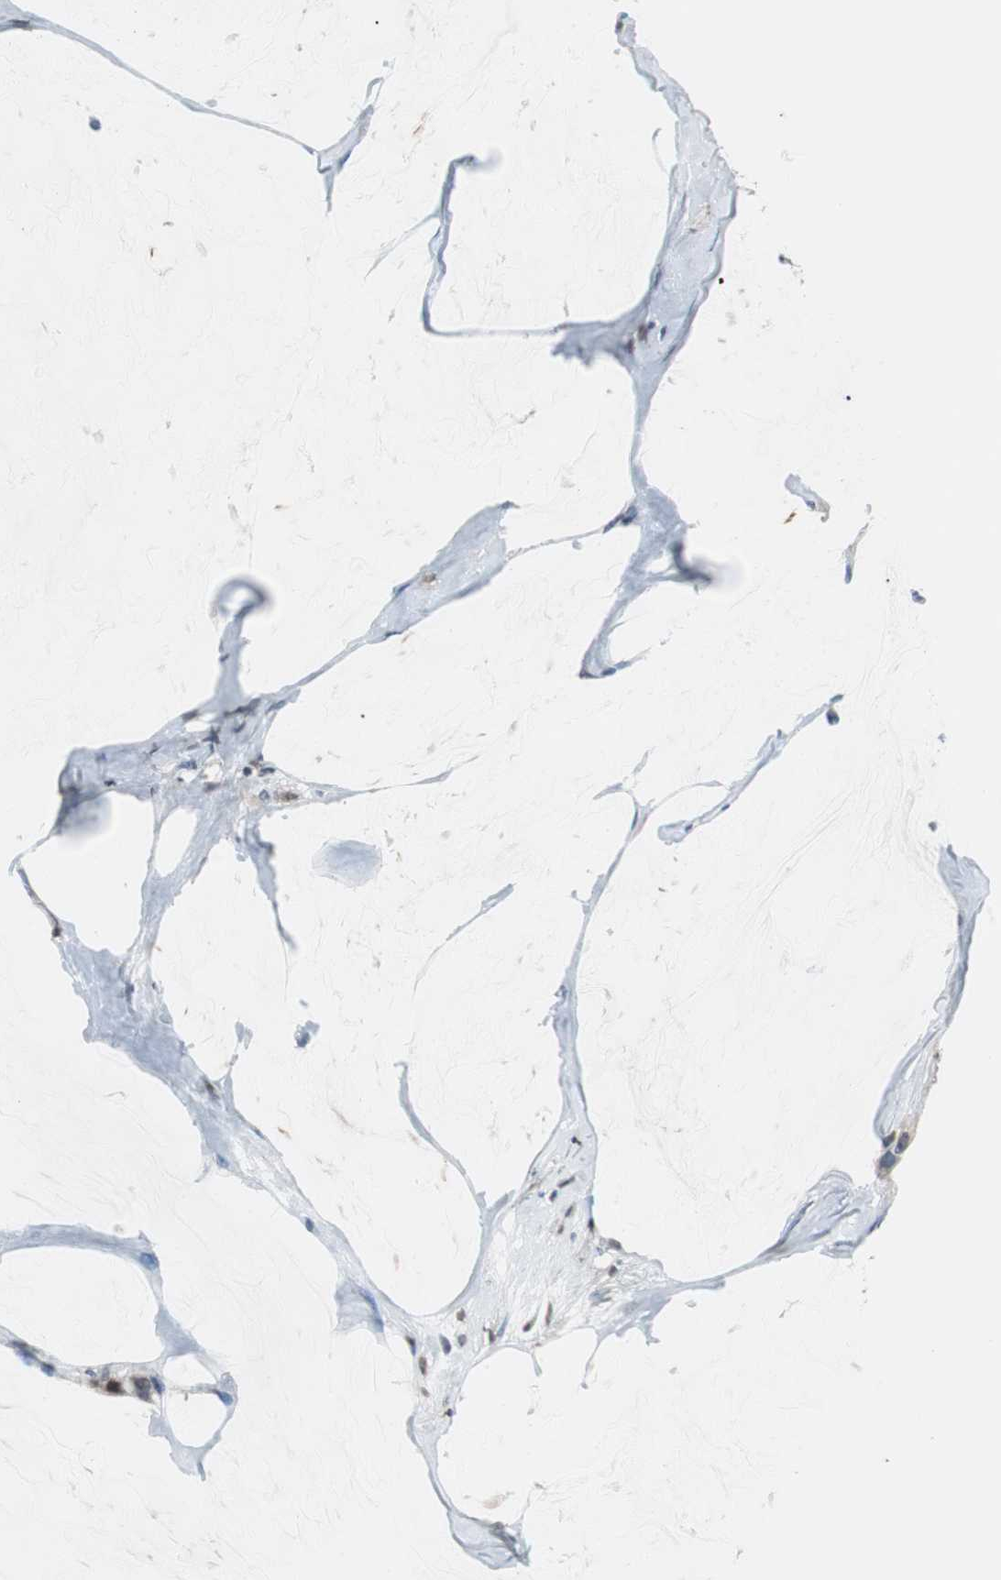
{"staining": {"intensity": "strong", "quantity": "25%-75%", "location": "nuclear"}, "tissue": "ovarian cancer", "cell_type": "Tumor cells", "image_type": "cancer", "snomed": [{"axis": "morphology", "description": "Cystadenocarcinoma, mucinous, NOS"}, {"axis": "topography", "description": "Ovary"}], "caption": "Immunohistochemistry (IHC) image of human ovarian cancer (mucinous cystadenocarcinoma) stained for a protein (brown), which shows high levels of strong nuclear expression in approximately 25%-75% of tumor cells.", "gene": "TOP2A", "patient": {"sex": "female", "age": 39}}